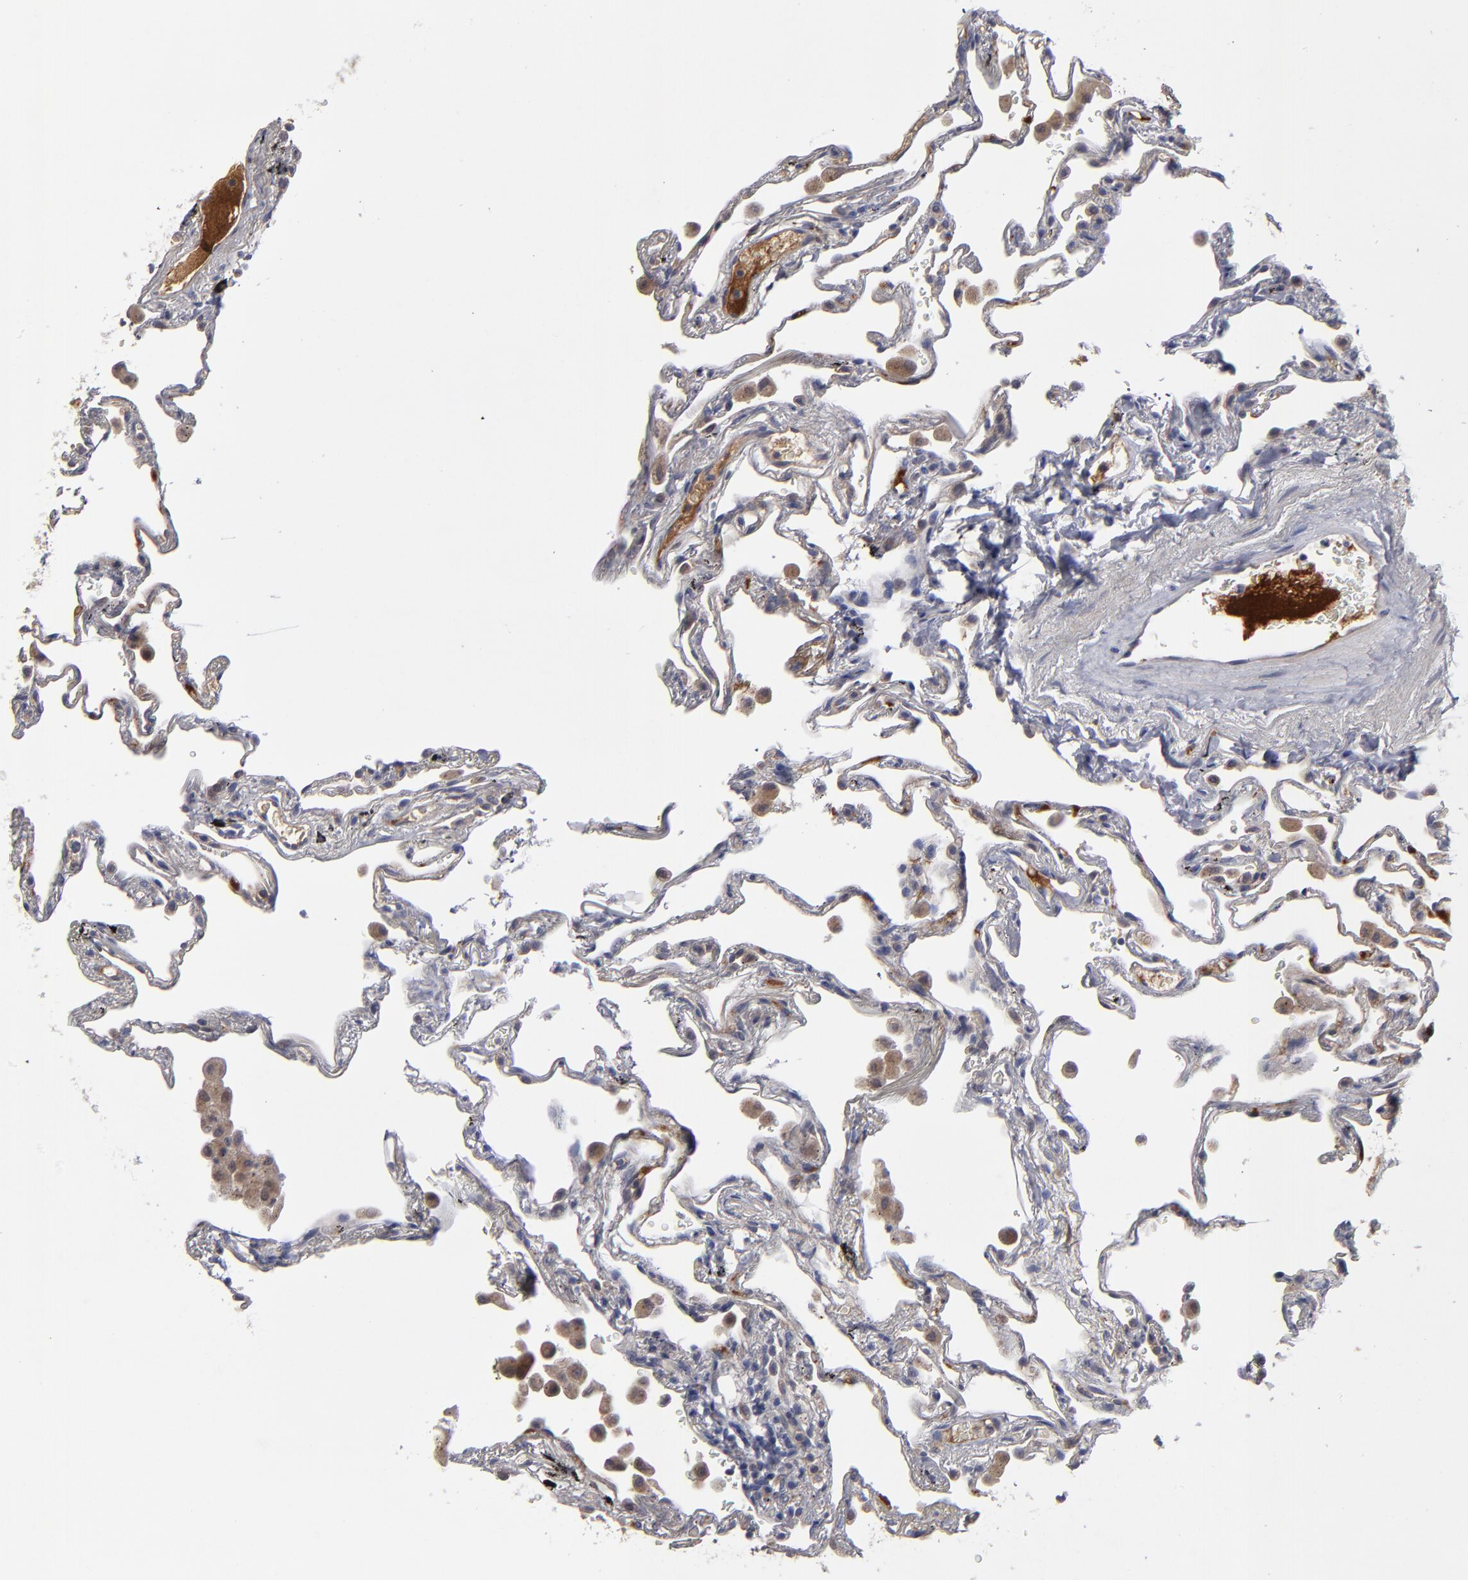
{"staining": {"intensity": "weak", "quantity": ">75%", "location": "cytoplasmic/membranous"}, "tissue": "lung", "cell_type": "Alveolar cells", "image_type": "normal", "snomed": [{"axis": "morphology", "description": "Normal tissue, NOS"}, {"axis": "morphology", "description": "Inflammation, NOS"}, {"axis": "topography", "description": "Lung"}], "caption": "This image exhibits benign lung stained with immunohistochemistry (IHC) to label a protein in brown. The cytoplasmic/membranous of alveolar cells show weak positivity for the protein. Nuclei are counter-stained blue.", "gene": "EXD2", "patient": {"sex": "male", "age": 69}}